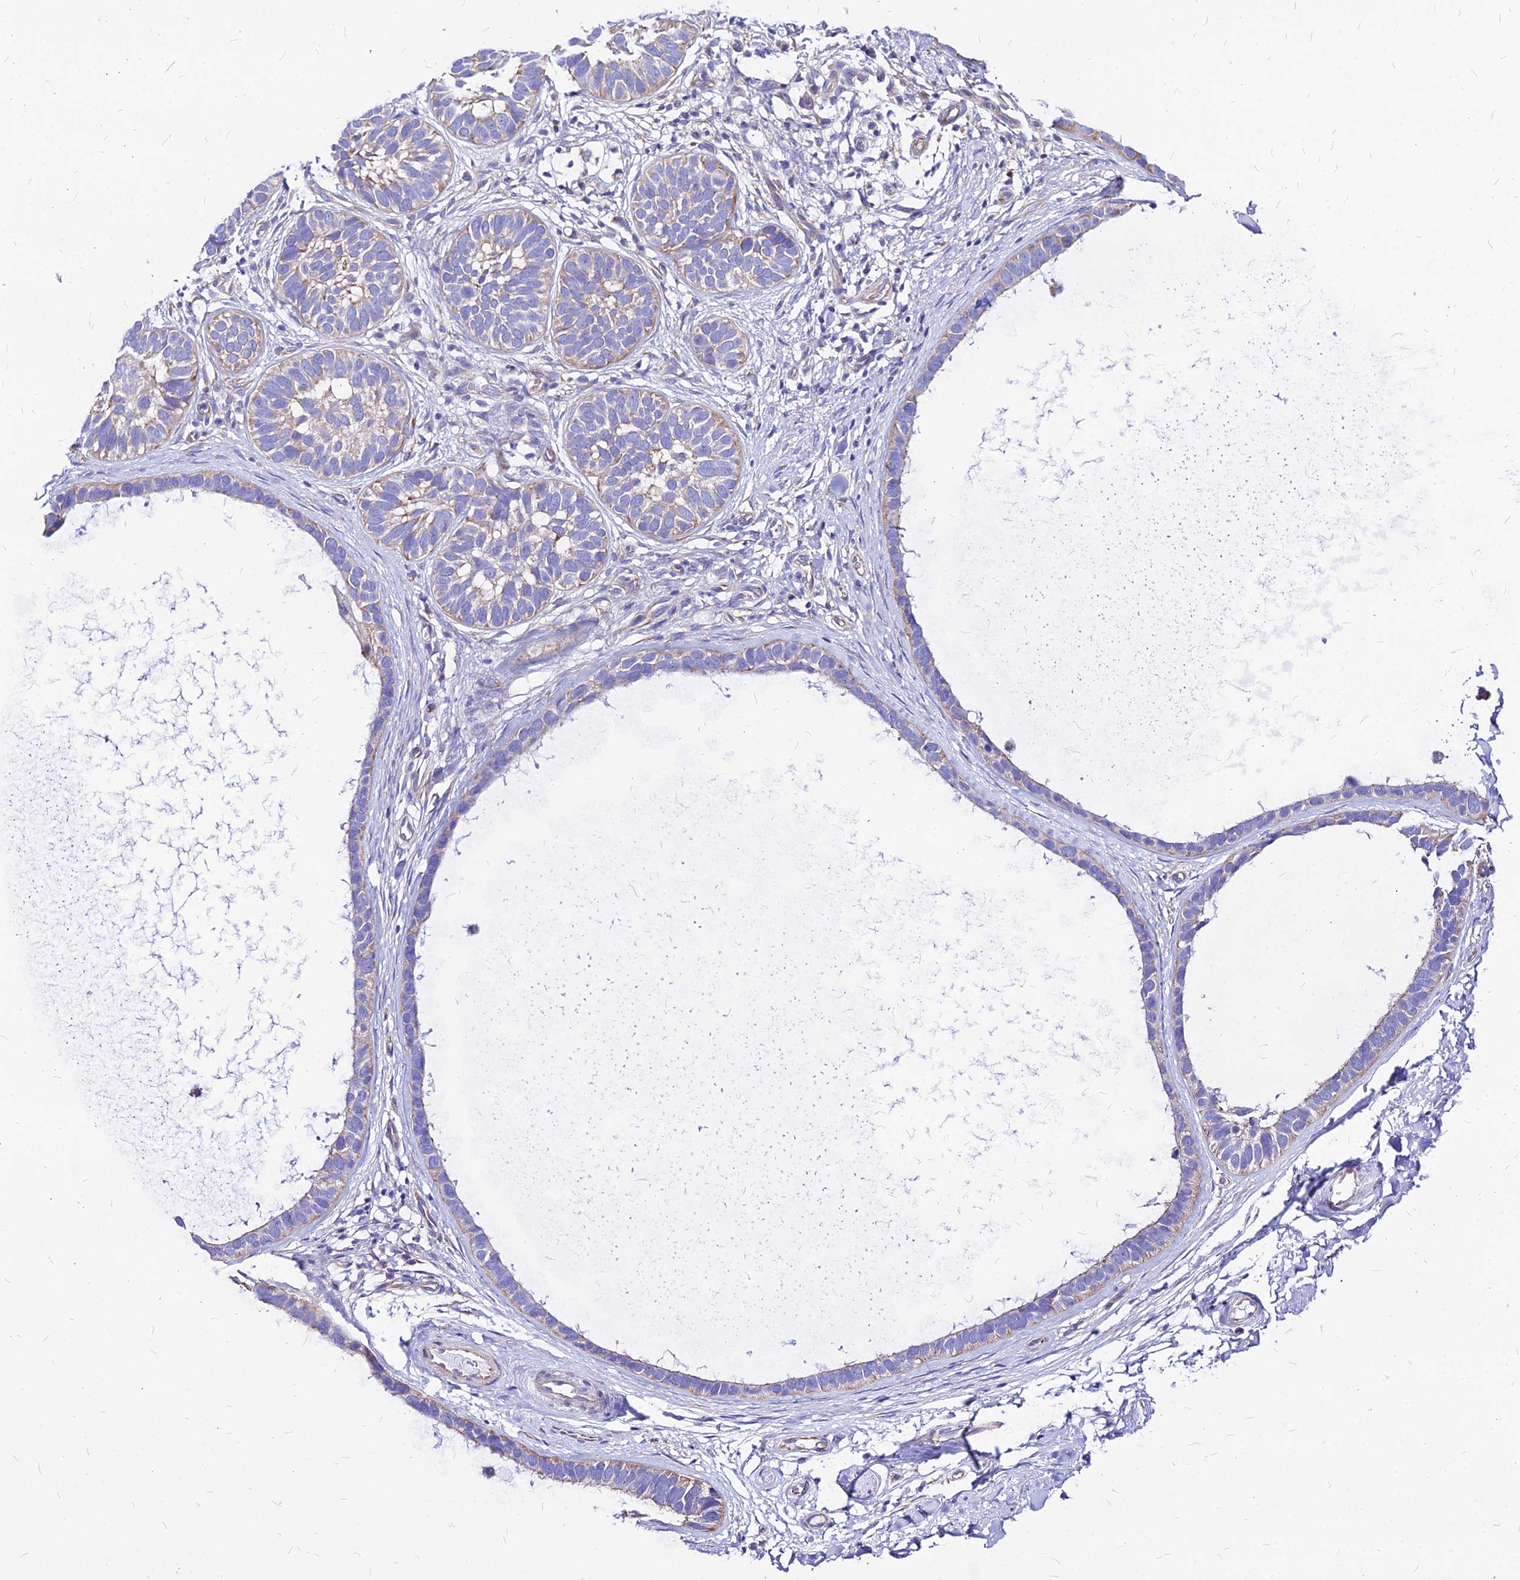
{"staining": {"intensity": "weak", "quantity": "25%-75%", "location": "cytoplasmic/membranous"}, "tissue": "skin cancer", "cell_type": "Tumor cells", "image_type": "cancer", "snomed": [{"axis": "morphology", "description": "Basal cell carcinoma"}, {"axis": "topography", "description": "Skin"}], "caption": "Human skin basal cell carcinoma stained for a protein (brown) demonstrates weak cytoplasmic/membranous positive staining in about 25%-75% of tumor cells.", "gene": "RPL19", "patient": {"sex": "male", "age": 62}}